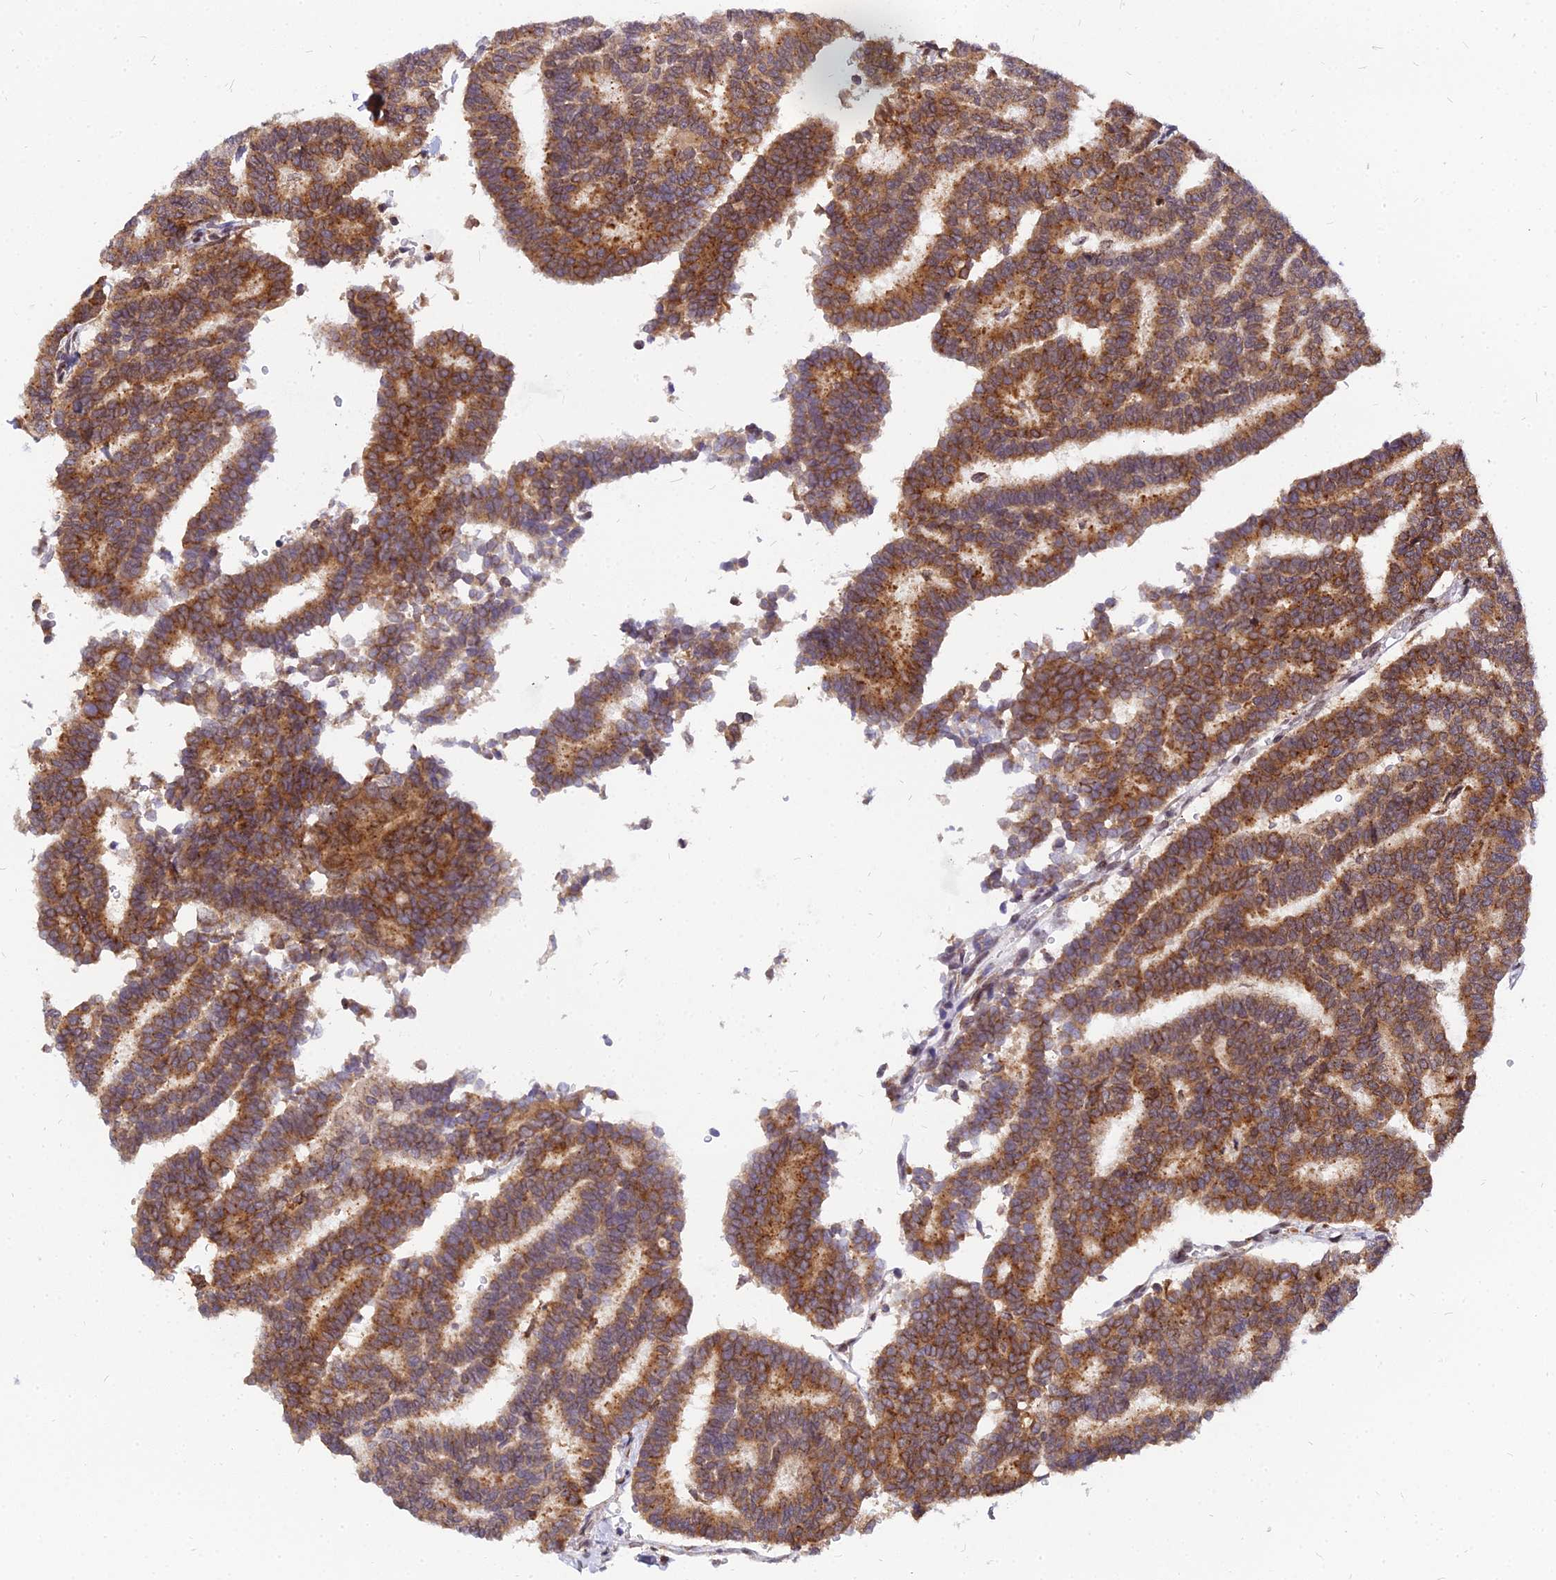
{"staining": {"intensity": "moderate", "quantity": ">75%", "location": "cytoplasmic/membranous"}, "tissue": "thyroid cancer", "cell_type": "Tumor cells", "image_type": "cancer", "snomed": [{"axis": "morphology", "description": "Papillary adenocarcinoma, NOS"}, {"axis": "topography", "description": "Thyroid gland"}], "caption": "Moderate cytoplasmic/membranous protein expression is present in approximately >75% of tumor cells in thyroid papillary adenocarcinoma. (DAB IHC, brown staining for protein, blue staining for nuclei).", "gene": "RNF121", "patient": {"sex": "female", "age": 35}}